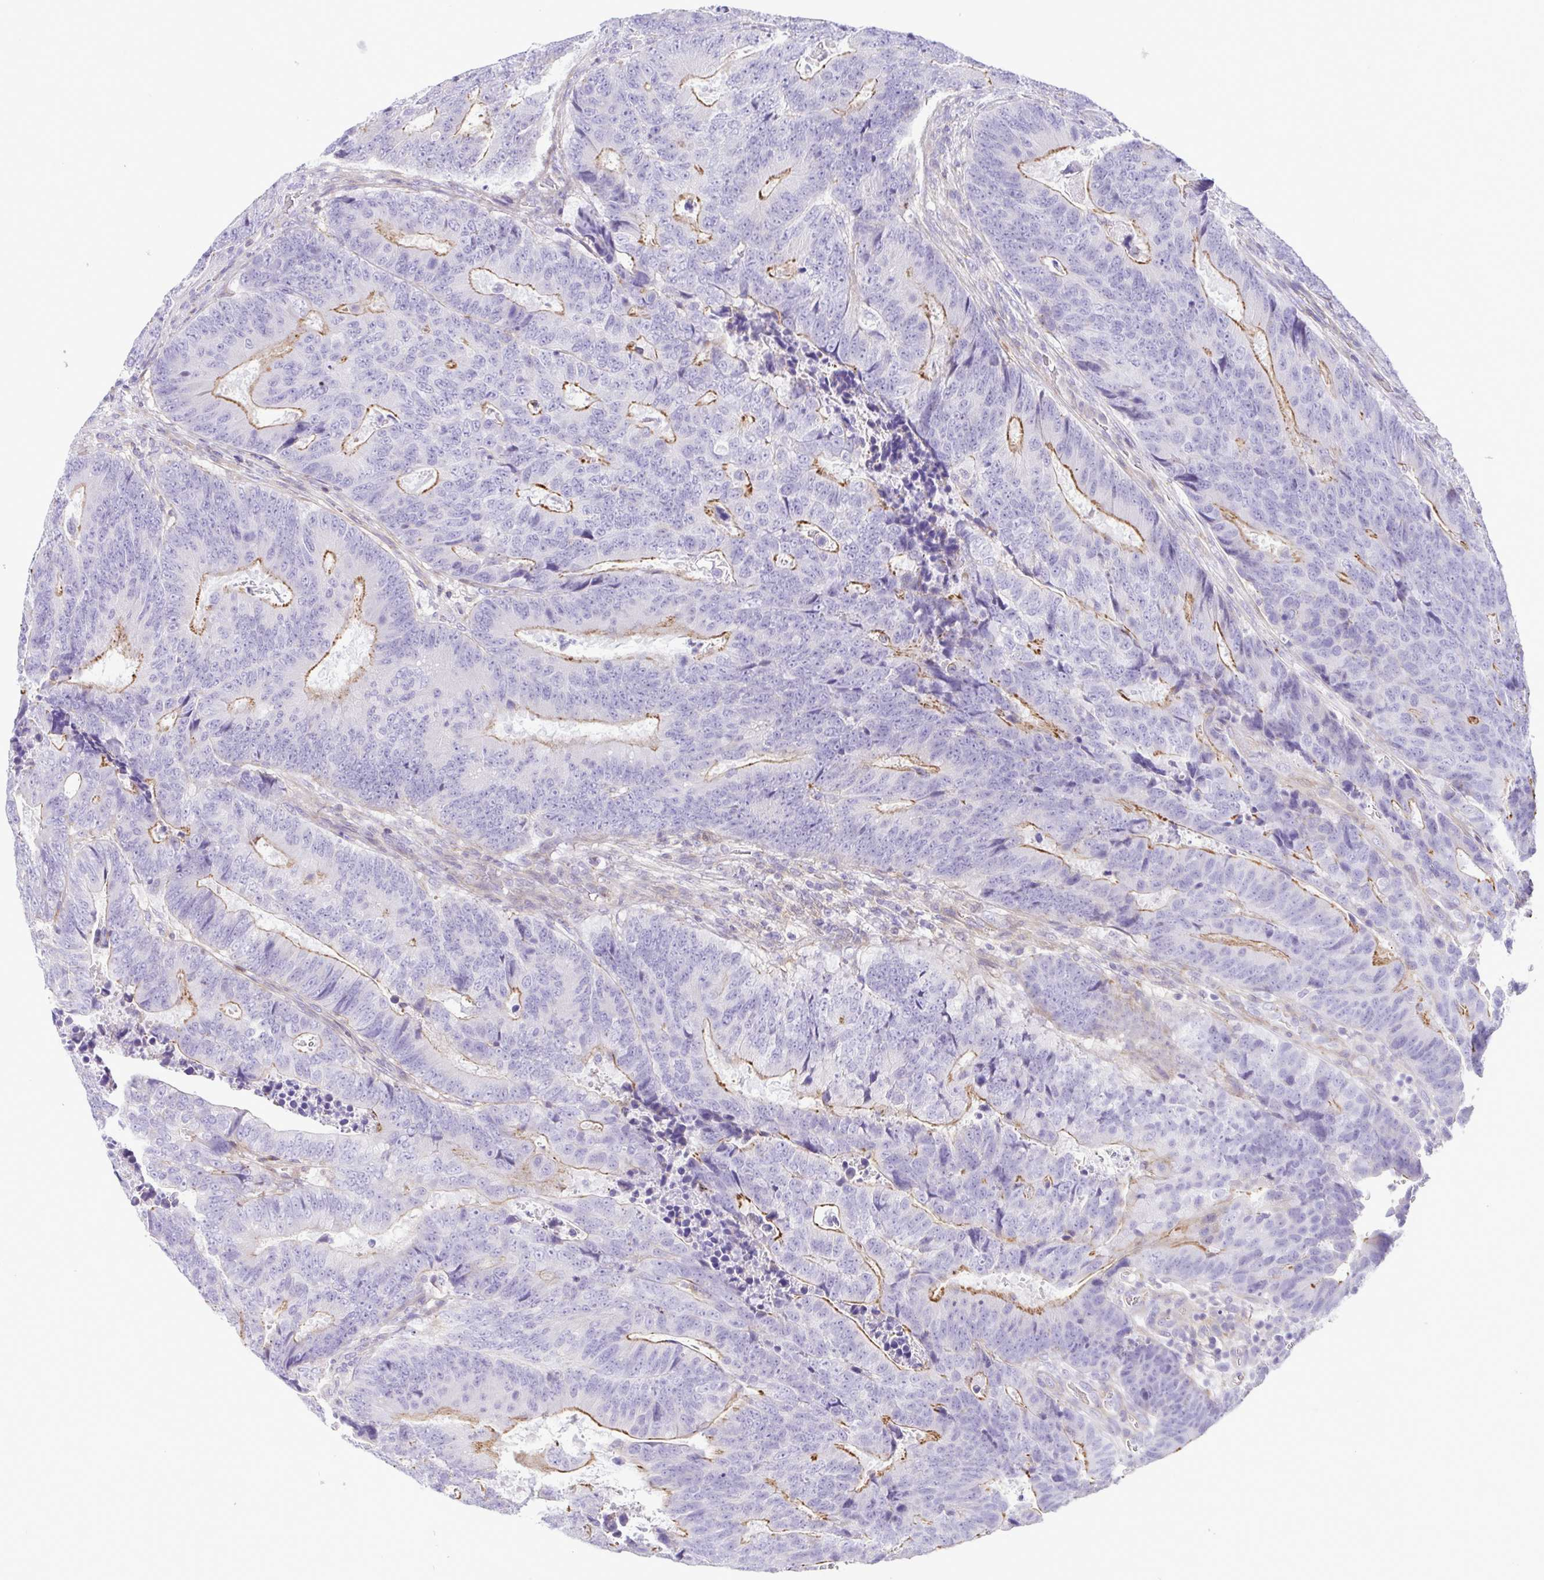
{"staining": {"intensity": "moderate", "quantity": "25%-75%", "location": "cytoplasmic/membranous"}, "tissue": "colorectal cancer", "cell_type": "Tumor cells", "image_type": "cancer", "snomed": [{"axis": "morphology", "description": "Adenocarcinoma, NOS"}, {"axis": "topography", "description": "Colon"}], "caption": "IHC (DAB (3,3'-diaminobenzidine)) staining of human colorectal adenocarcinoma reveals moderate cytoplasmic/membranous protein staining in approximately 25%-75% of tumor cells.", "gene": "GPR182", "patient": {"sex": "female", "age": 48}}